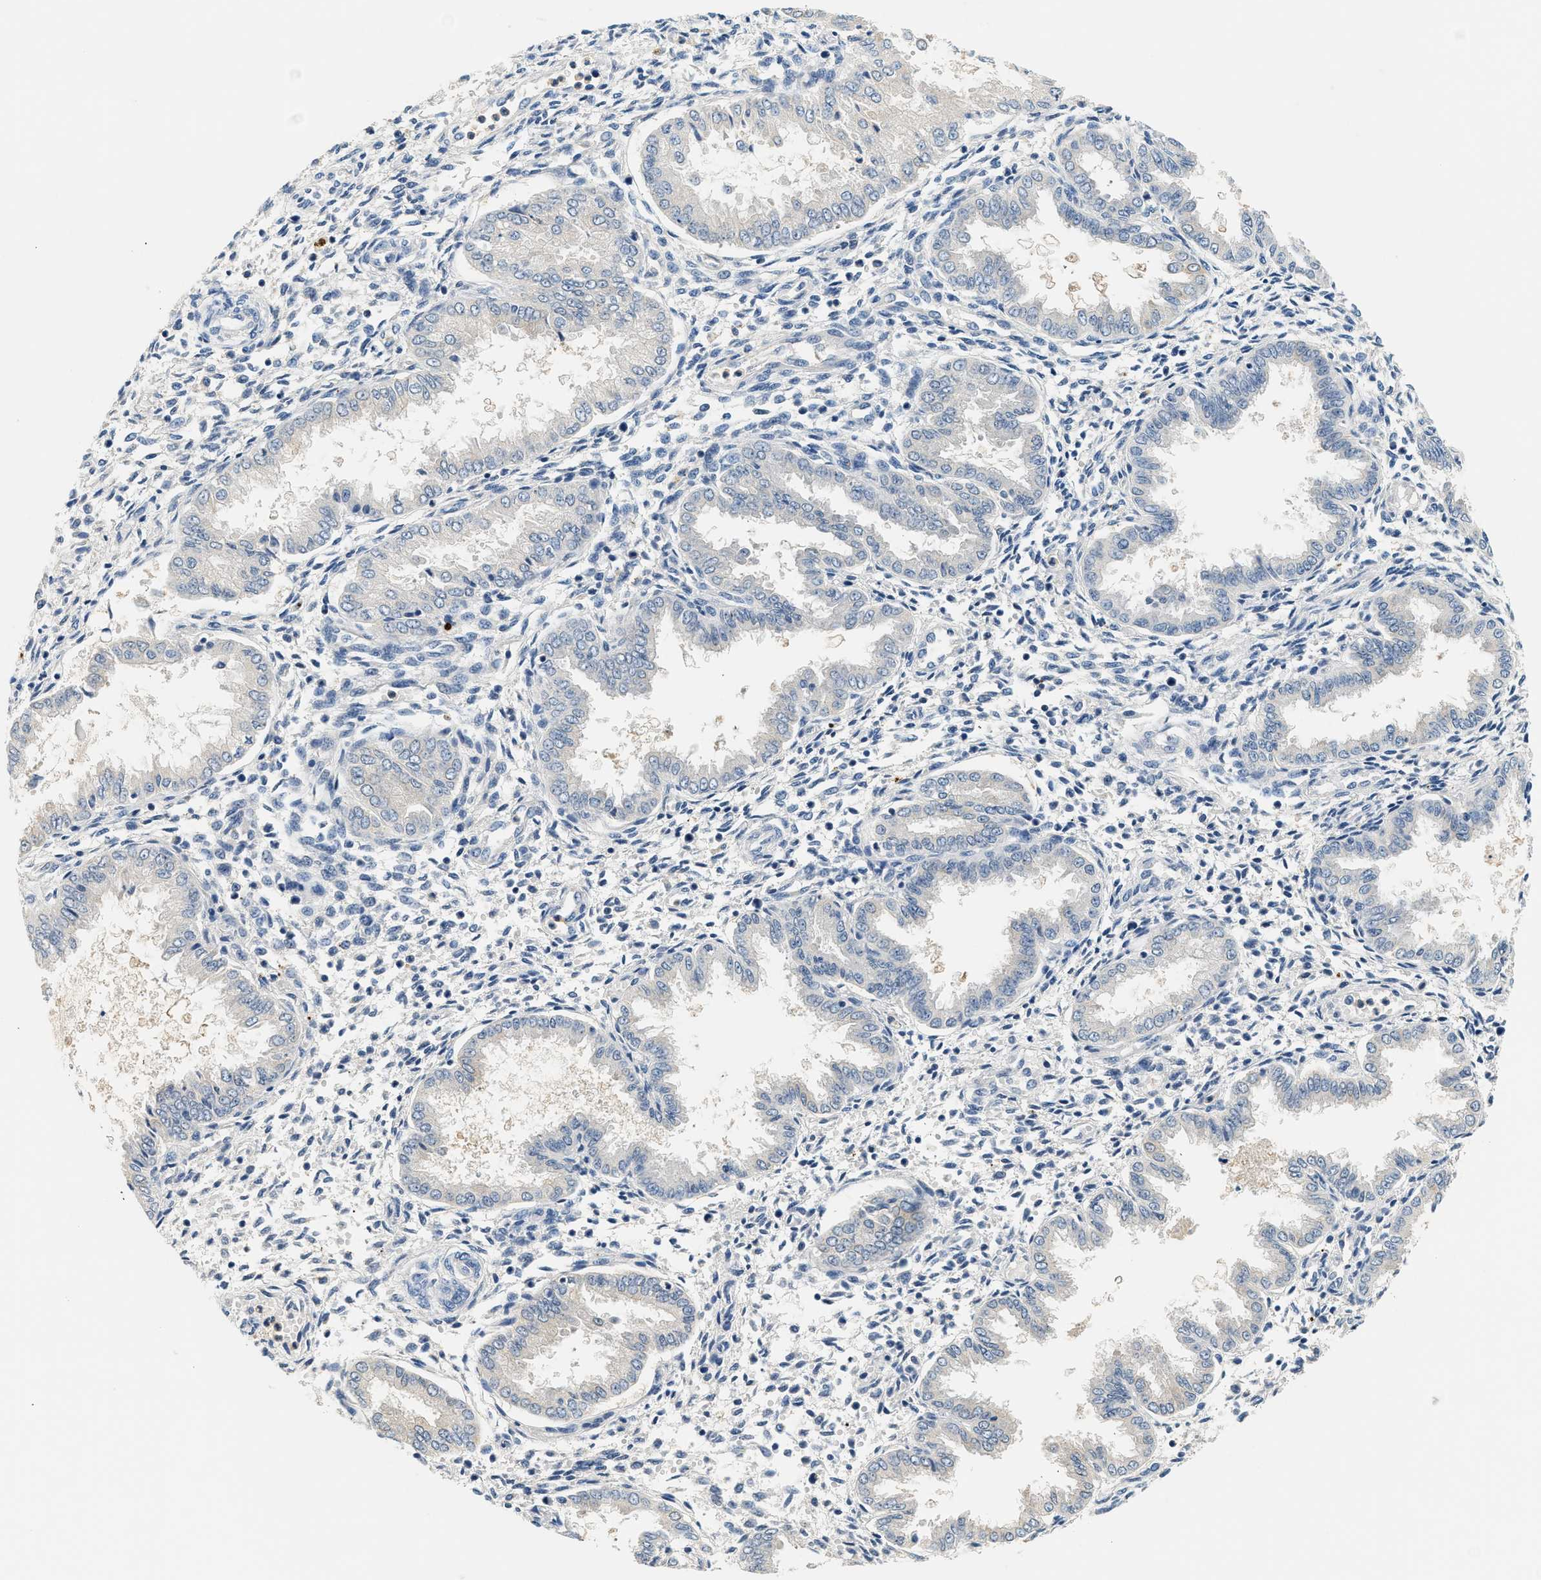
{"staining": {"intensity": "negative", "quantity": "none", "location": "none"}, "tissue": "endometrium", "cell_type": "Cells in endometrial stroma", "image_type": "normal", "snomed": [{"axis": "morphology", "description": "Normal tissue, NOS"}, {"axis": "topography", "description": "Endometrium"}], "caption": "Endometrium was stained to show a protein in brown. There is no significant expression in cells in endometrial stroma. (Brightfield microscopy of DAB IHC at high magnification).", "gene": "SLC35E1", "patient": {"sex": "female", "age": 33}}